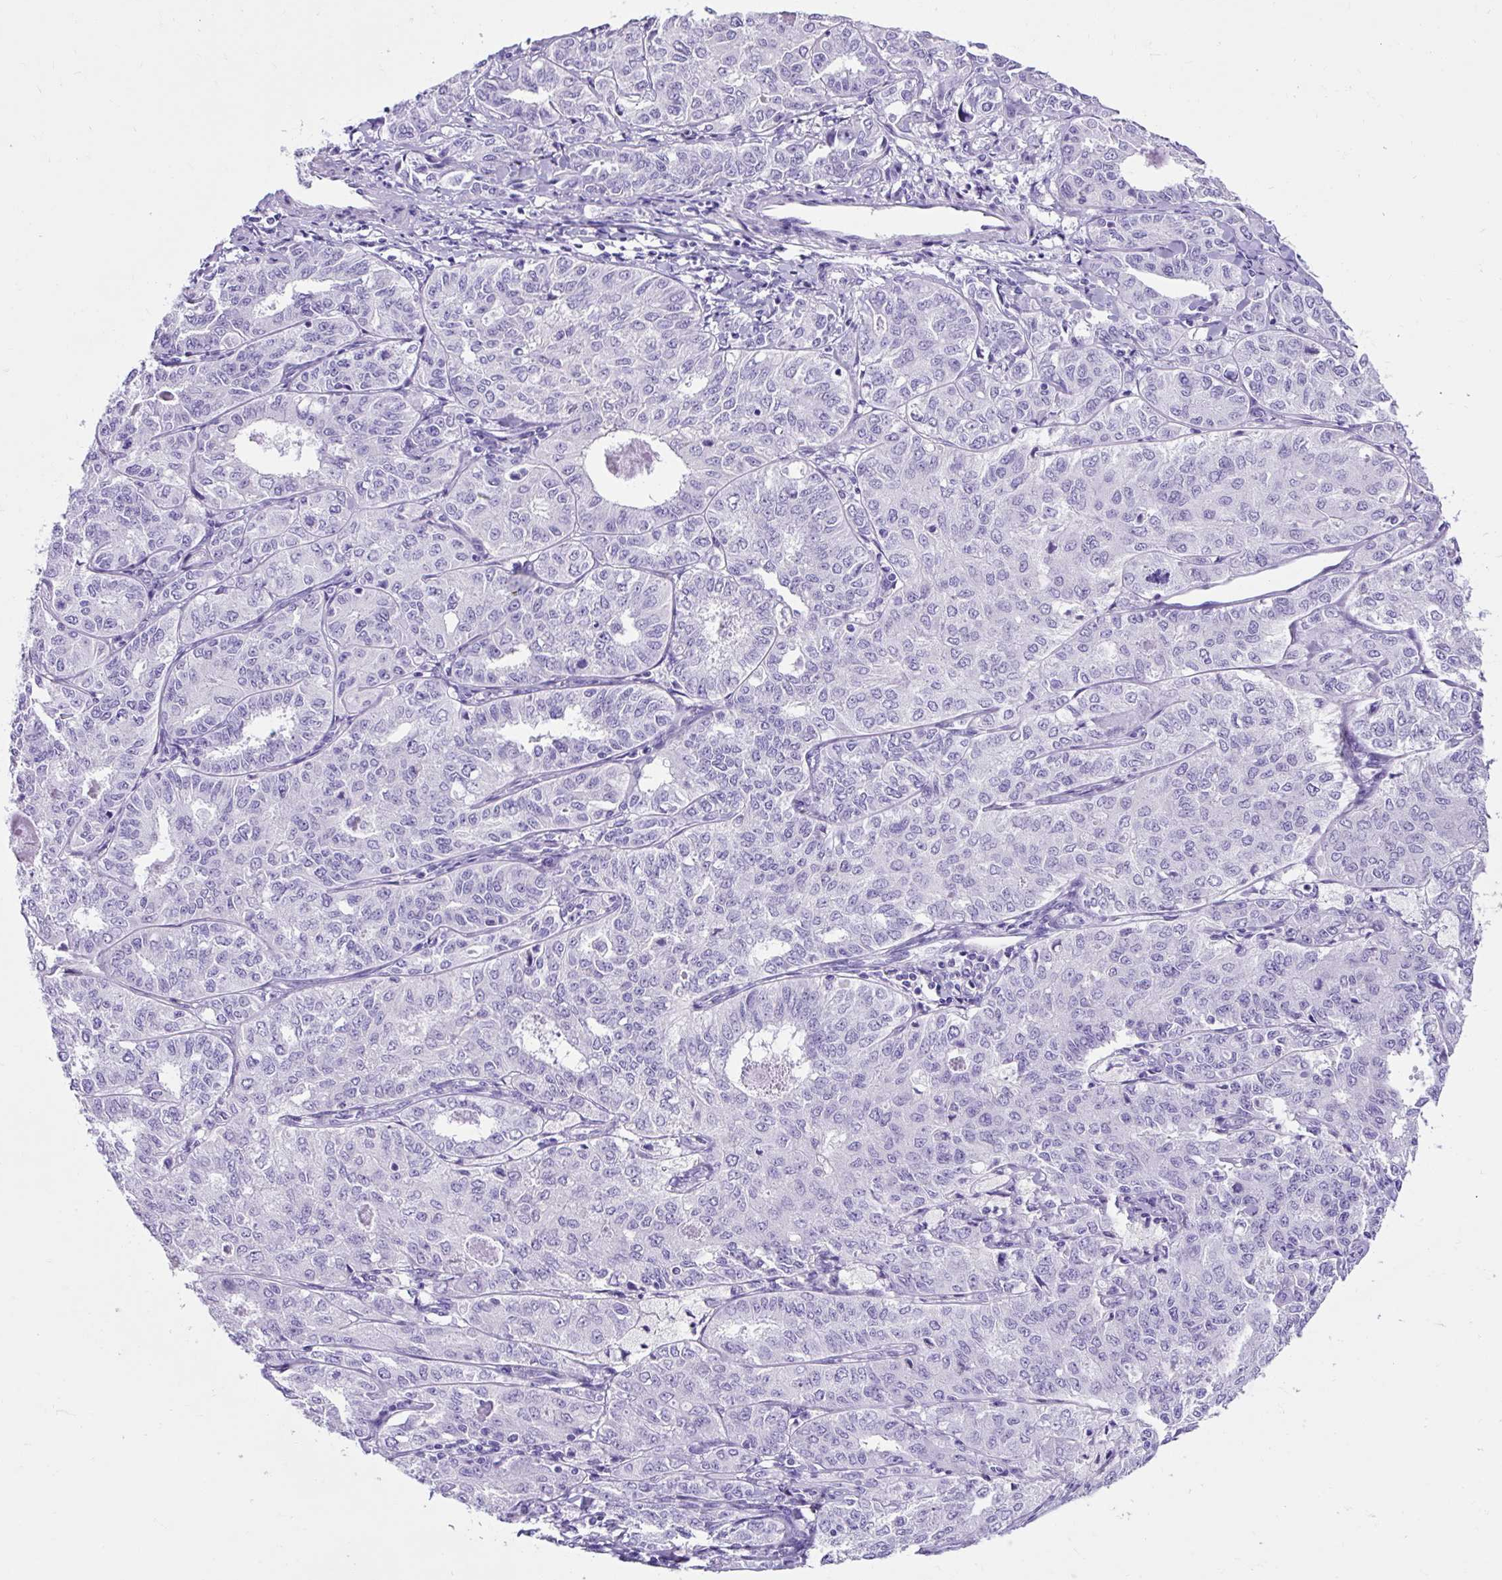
{"staining": {"intensity": "negative", "quantity": "none", "location": "none"}, "tissue": "endometrial cancer", "cell_type": "Tumor cells", "image_type": "cancer", "snomed": [{"axis": "morphology", "description": "Adenocarcinoma, NOS"}, {"axis": "topography", "description": "Endometrium"}], "caption": "Immunohistochemical staining of human endometrial cancer (adenocarcinoma) reveals no significant expression in tumor cells.", "gene": "KRT12", "patient": {"sex": "female", "age": 61}}